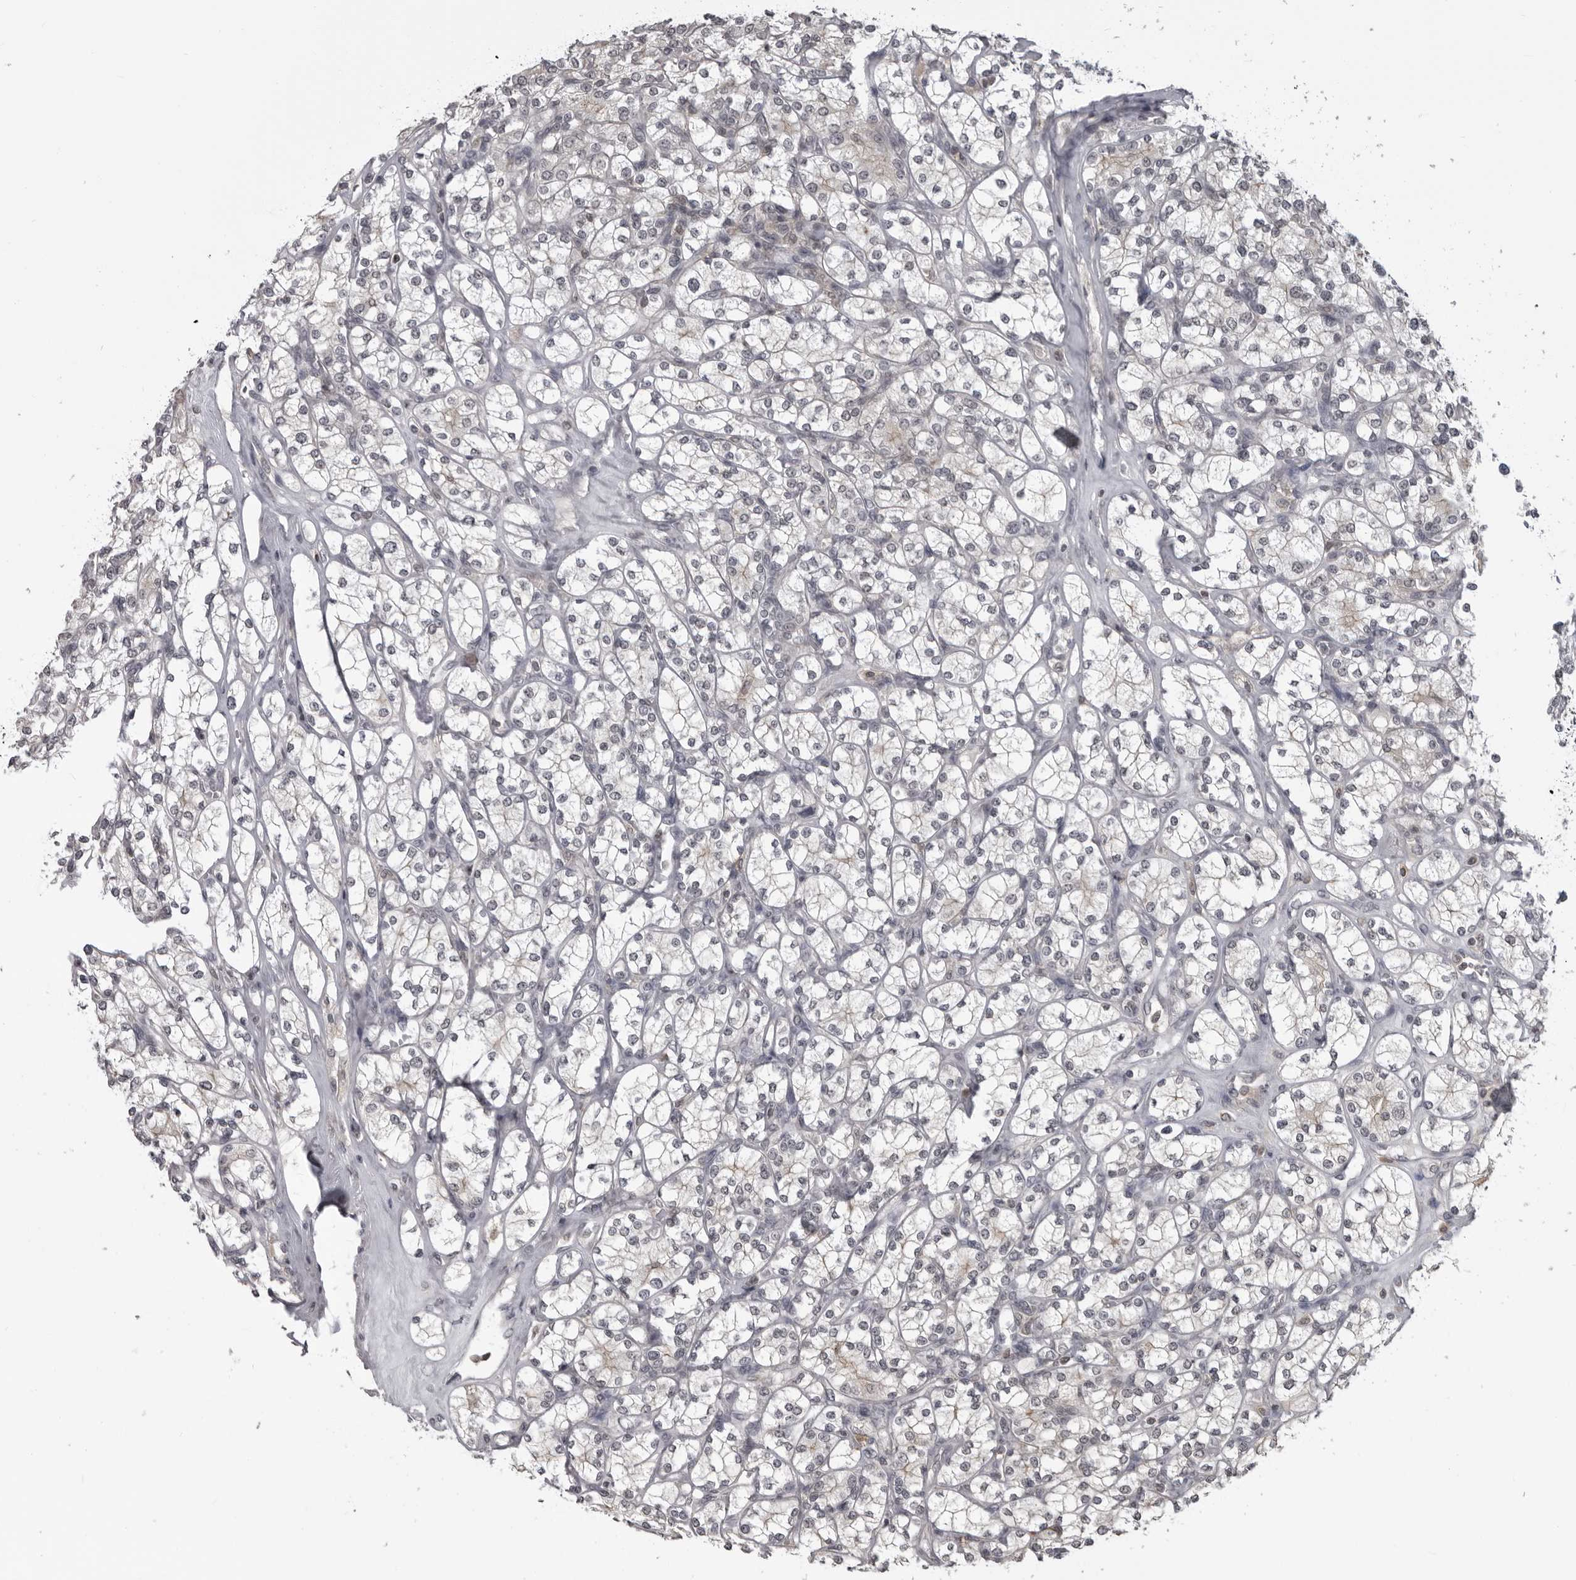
{"staining": {"intensity": "negative", "quantity": "none", "location": "none"}, "tissue": "renal cancer", "cell_type": "Tumor cells", "image_type": "cancer", "snomed": [{"axis": "morphology", "description": "Adenocarcinoma, NOS"}, {"axis": "topography", "description": "Kidney"}], "caption": "Tumor cells are negative for brown protein staining in renal cancer. Nuclei are stained in blue.", "gene": "PDCL3", "patient": {"sex": "male", "age": 77}}